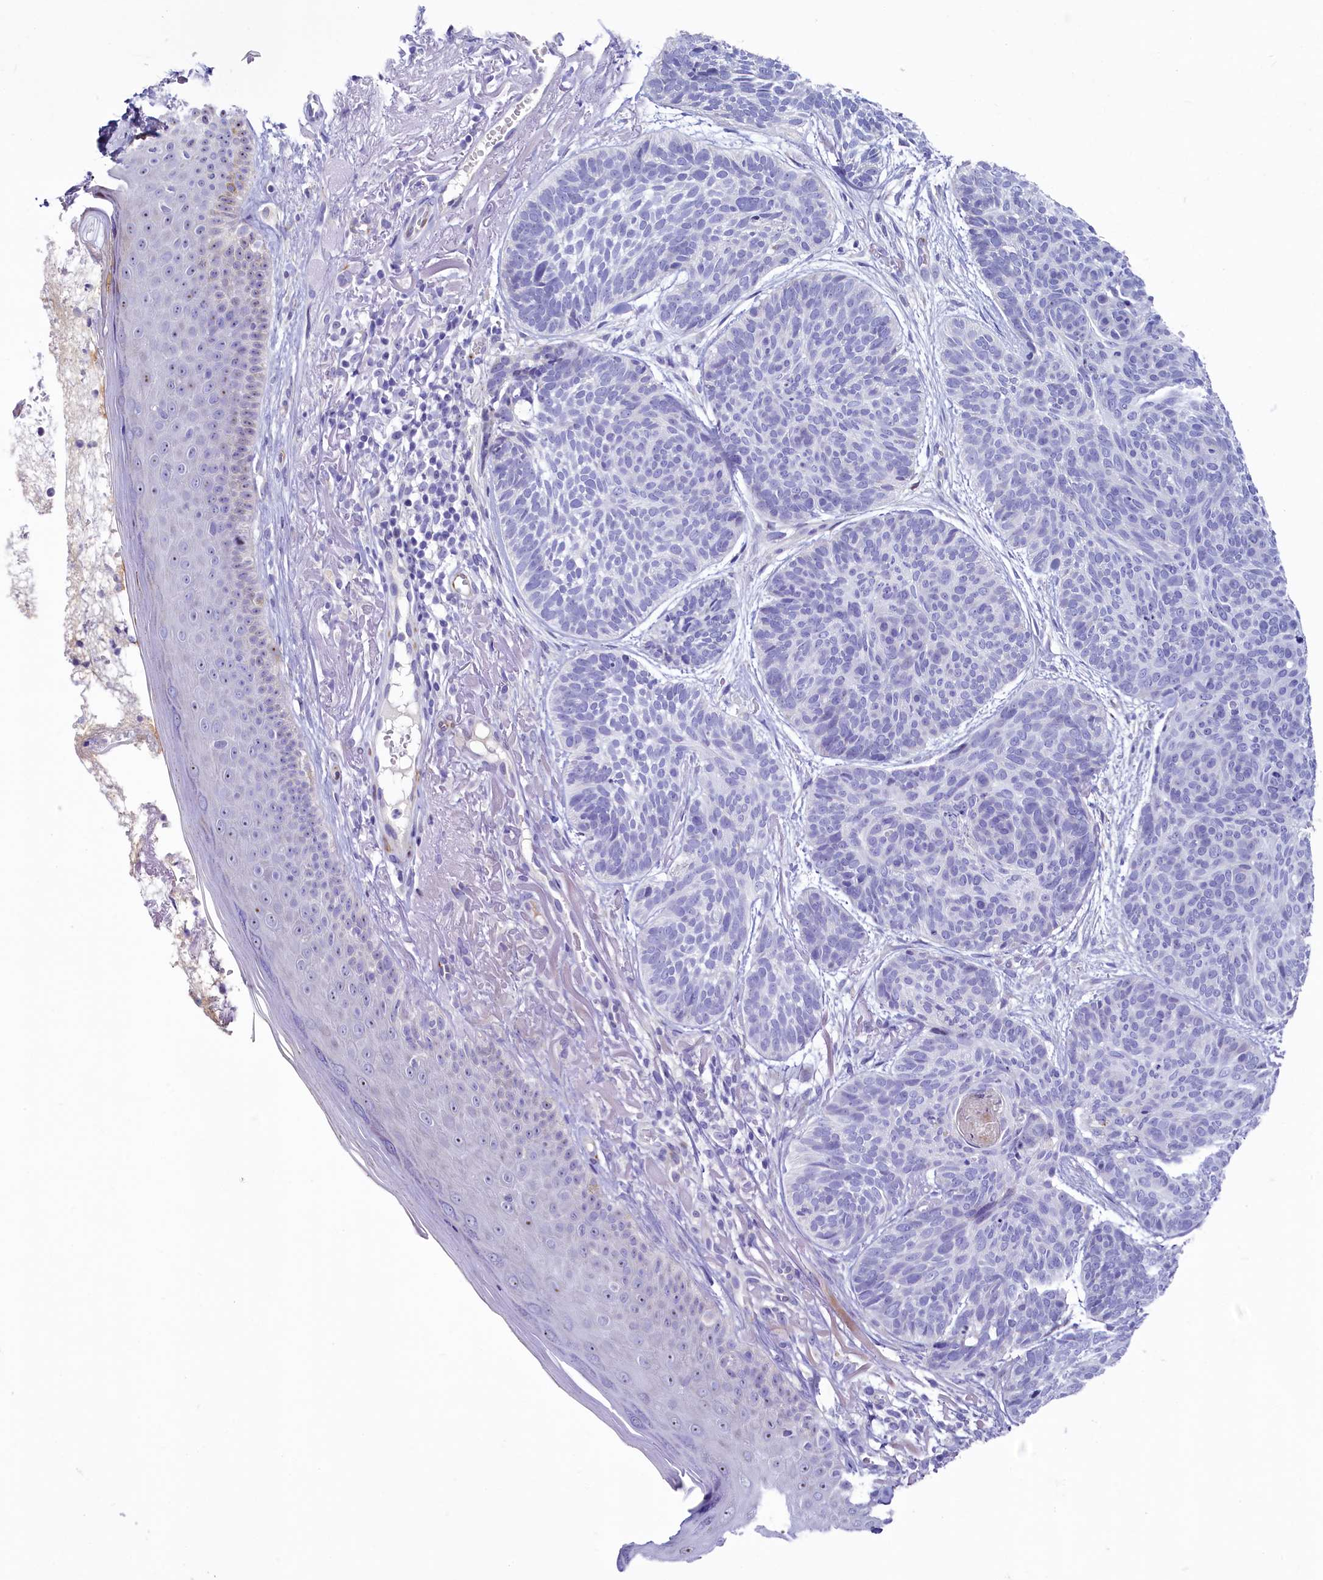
{"staining": {"intensity": "negative", "quantity": "none", "location": "none"}, "tissue": "skin cancer", "cell_type": "Tumor cells", "image_type": "cancer", "snomed": [{"axis": "morphology", "description": "Normal tissue, NOS"}, {"axis": "morphology", "description": "Basal cell carcinoma"}, {"axis": "topography", "description": "Skin"}], "caption": "Image shows no protein positivity in tumor cells of skin cancer tissue. (DAB (3,3'-diaminobenzidine) immunohistochemistry (IHC) with hematoxylin counter stain).", "gene": "SH3TC2", "patient": {"sex": "male", "age": 66}}